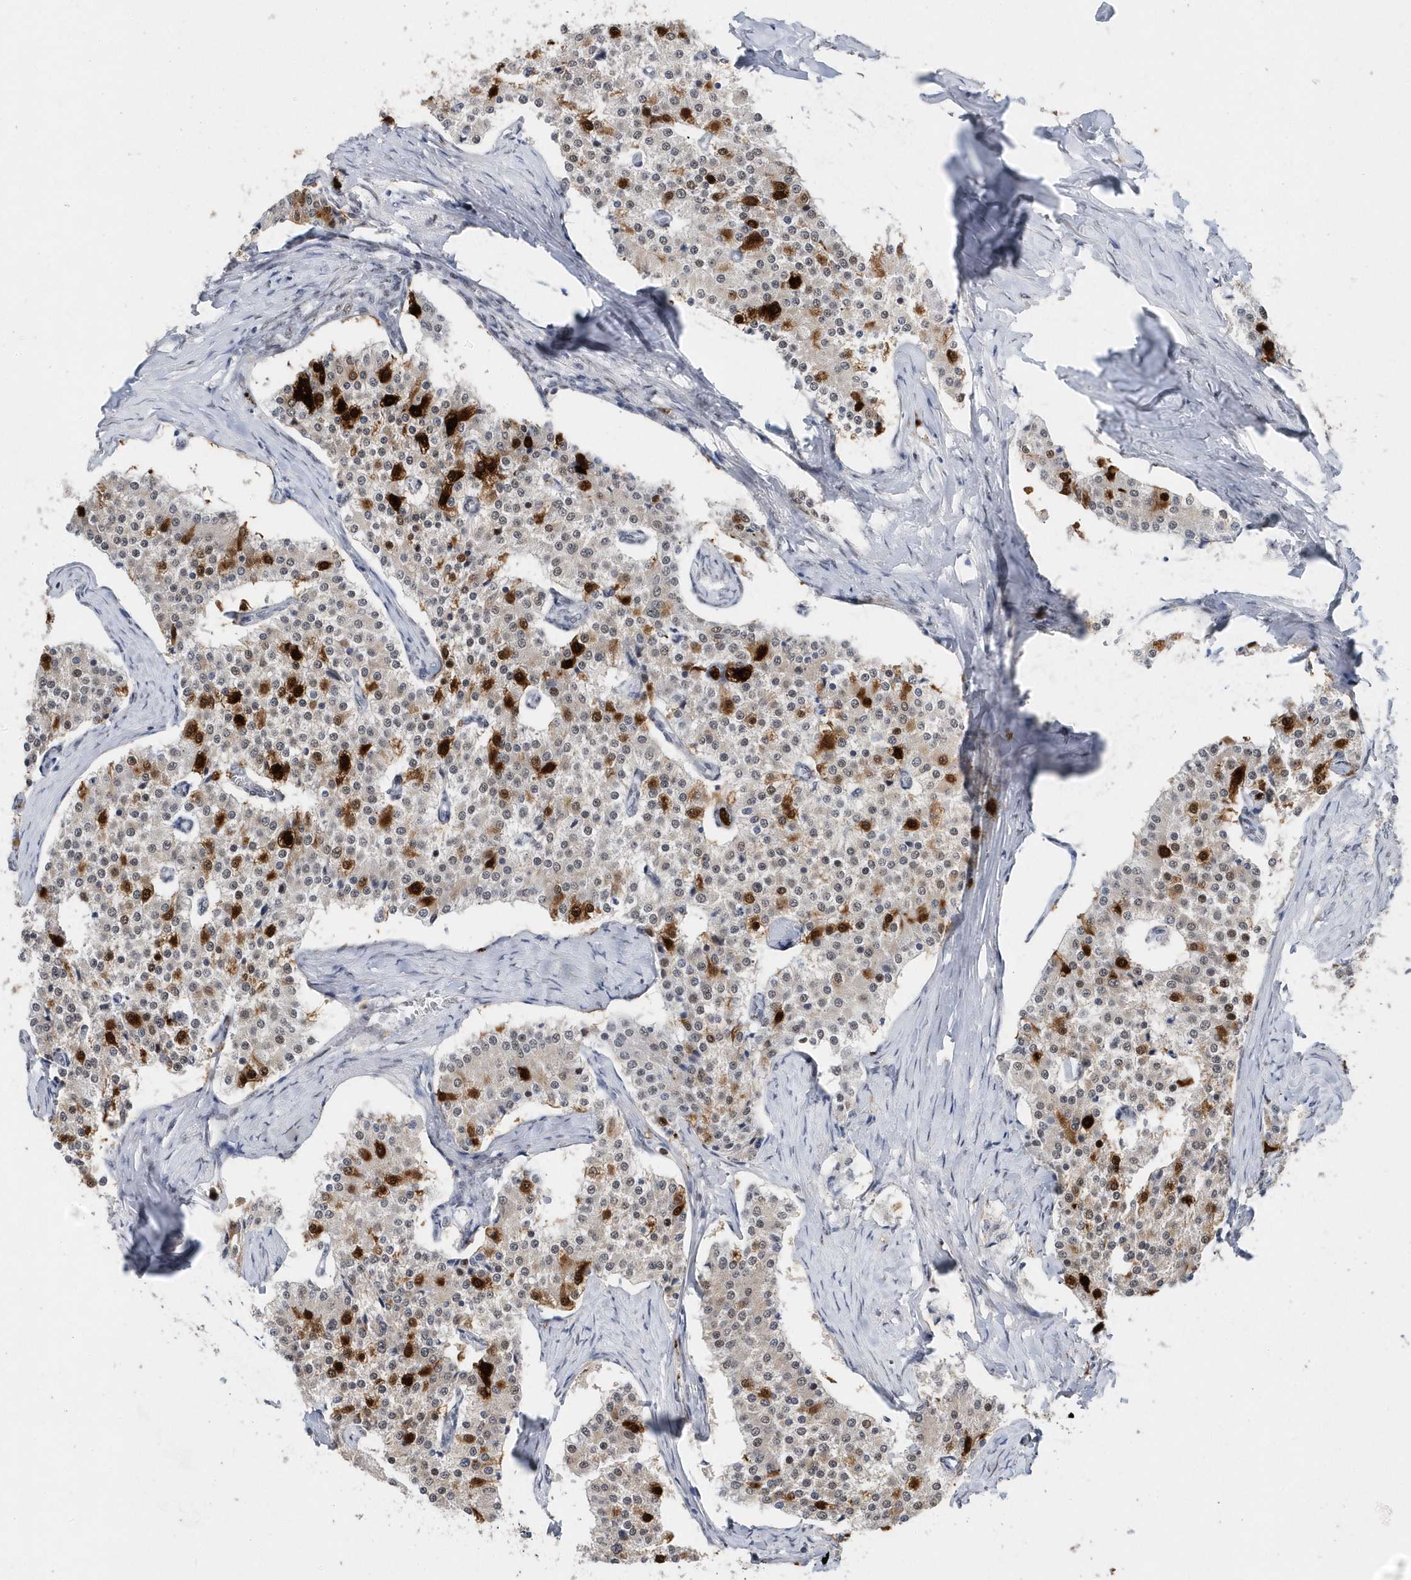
{"staining": {"intensity": "weak", "quantity": "<25%", "location": "nuclear"}, "tissue": "carcinoid", "cell_type": "Tumor cells", "image_type": "cancer", "snomed": [{"axis": "morphology", "description": "Carcinoid, malignant, NOS"}, {"axis": "topography", "description": "Colon"}], "caption": "Immunohistochemistry (IHC) of carcinoid exhibits no positivity in tumor cells.", "gene": "RPP30", "patient": {"sex": "female", "age": 52}}